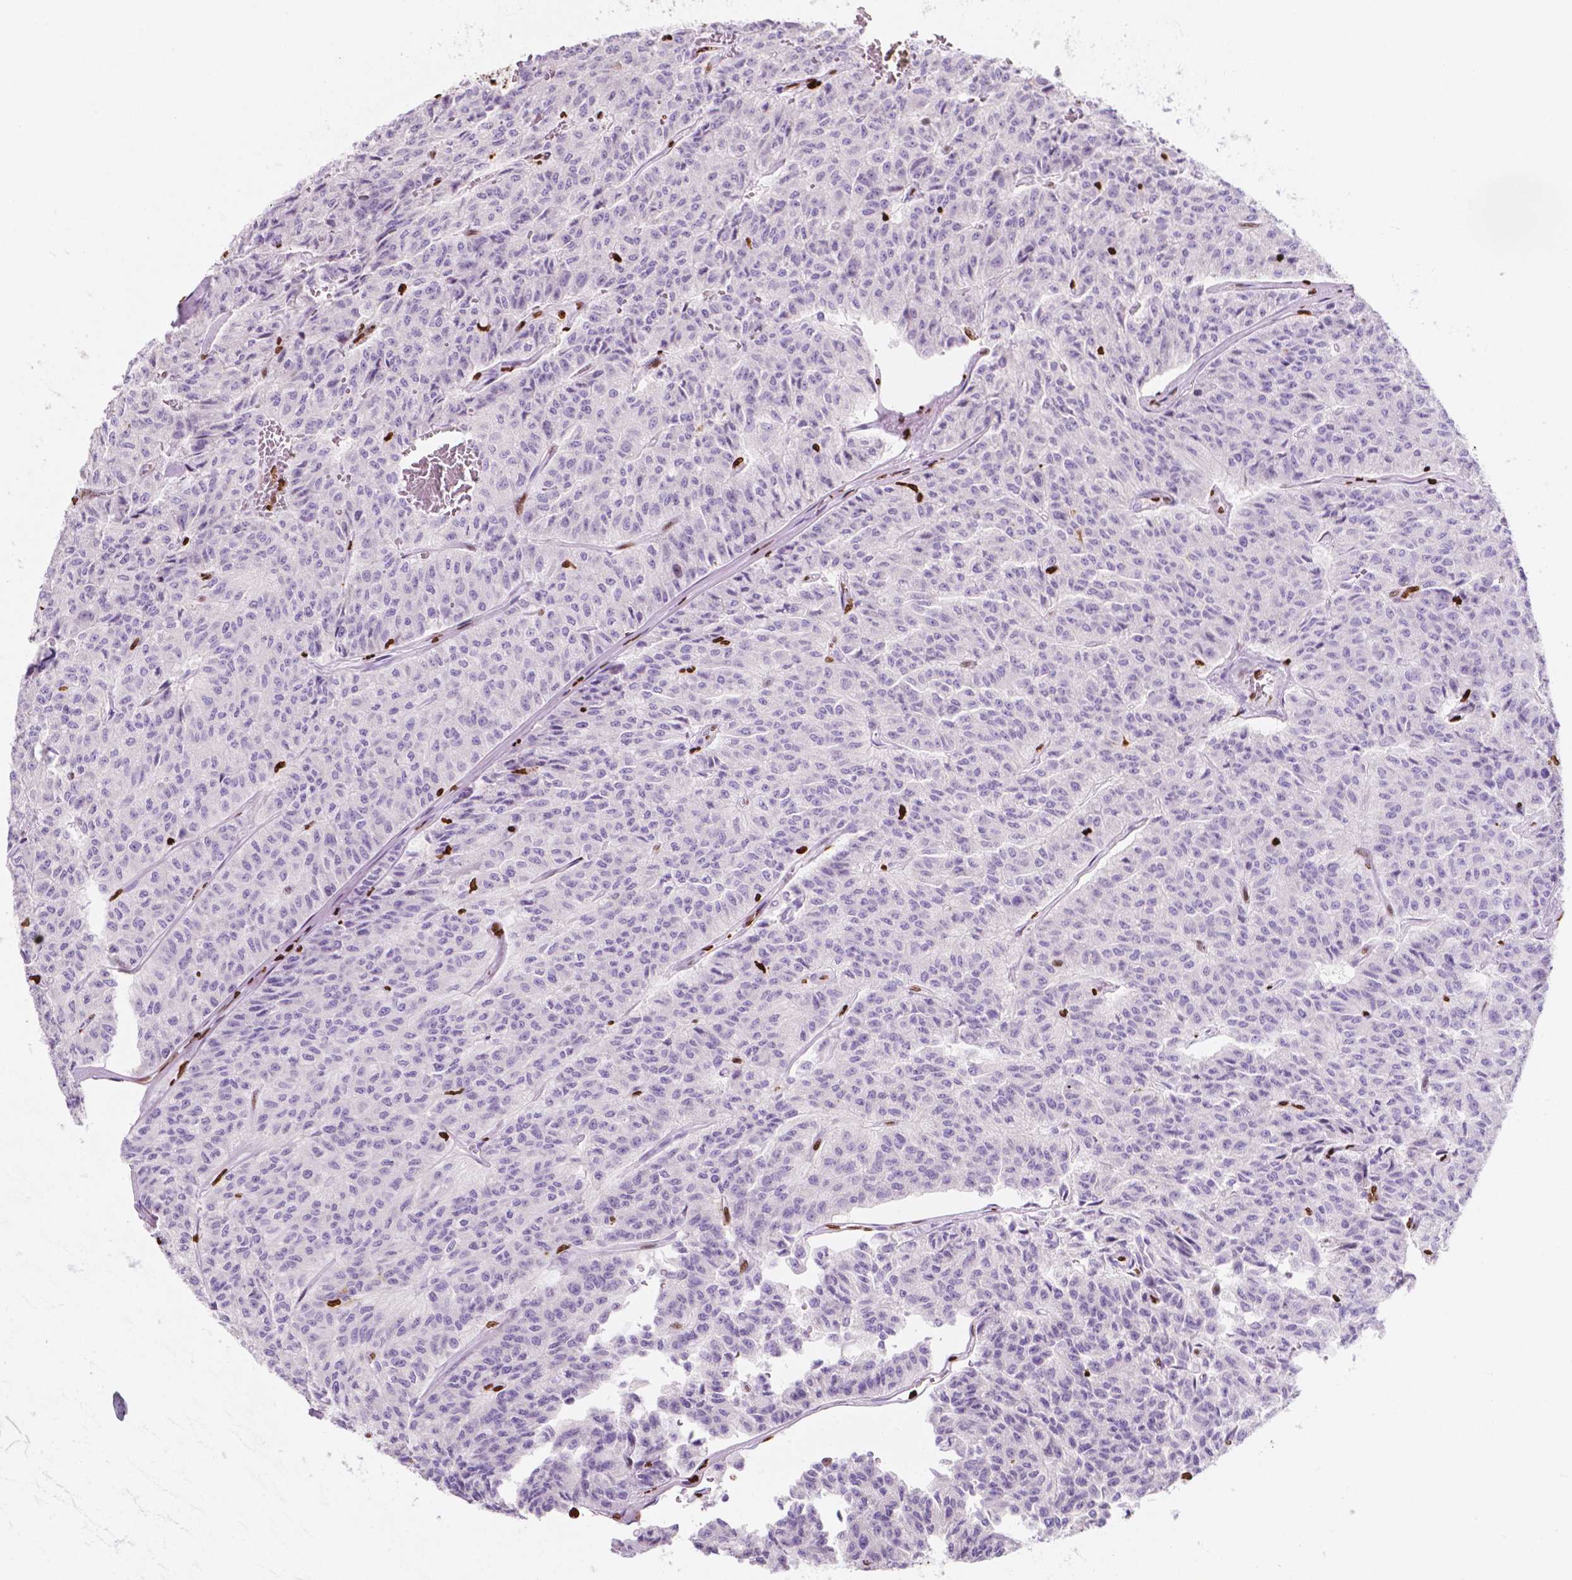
{"staining": {"intensity": "negative", "quantity": "none", "location": "none"}, "tissue": "carcinoid", "cell_type": "Tumor cells", "image_type": "cancer", "snomed": [{"axis": "morphology", "description": "Carcinoid, malignant, NOS"}, {"axis": "topography", "description": "Lung"}], "caption": "Tumor cells are negative for brown protein staining in carcinoid.", "gene": "CBY3", "patient": {"sex": "male", "age": 71}}